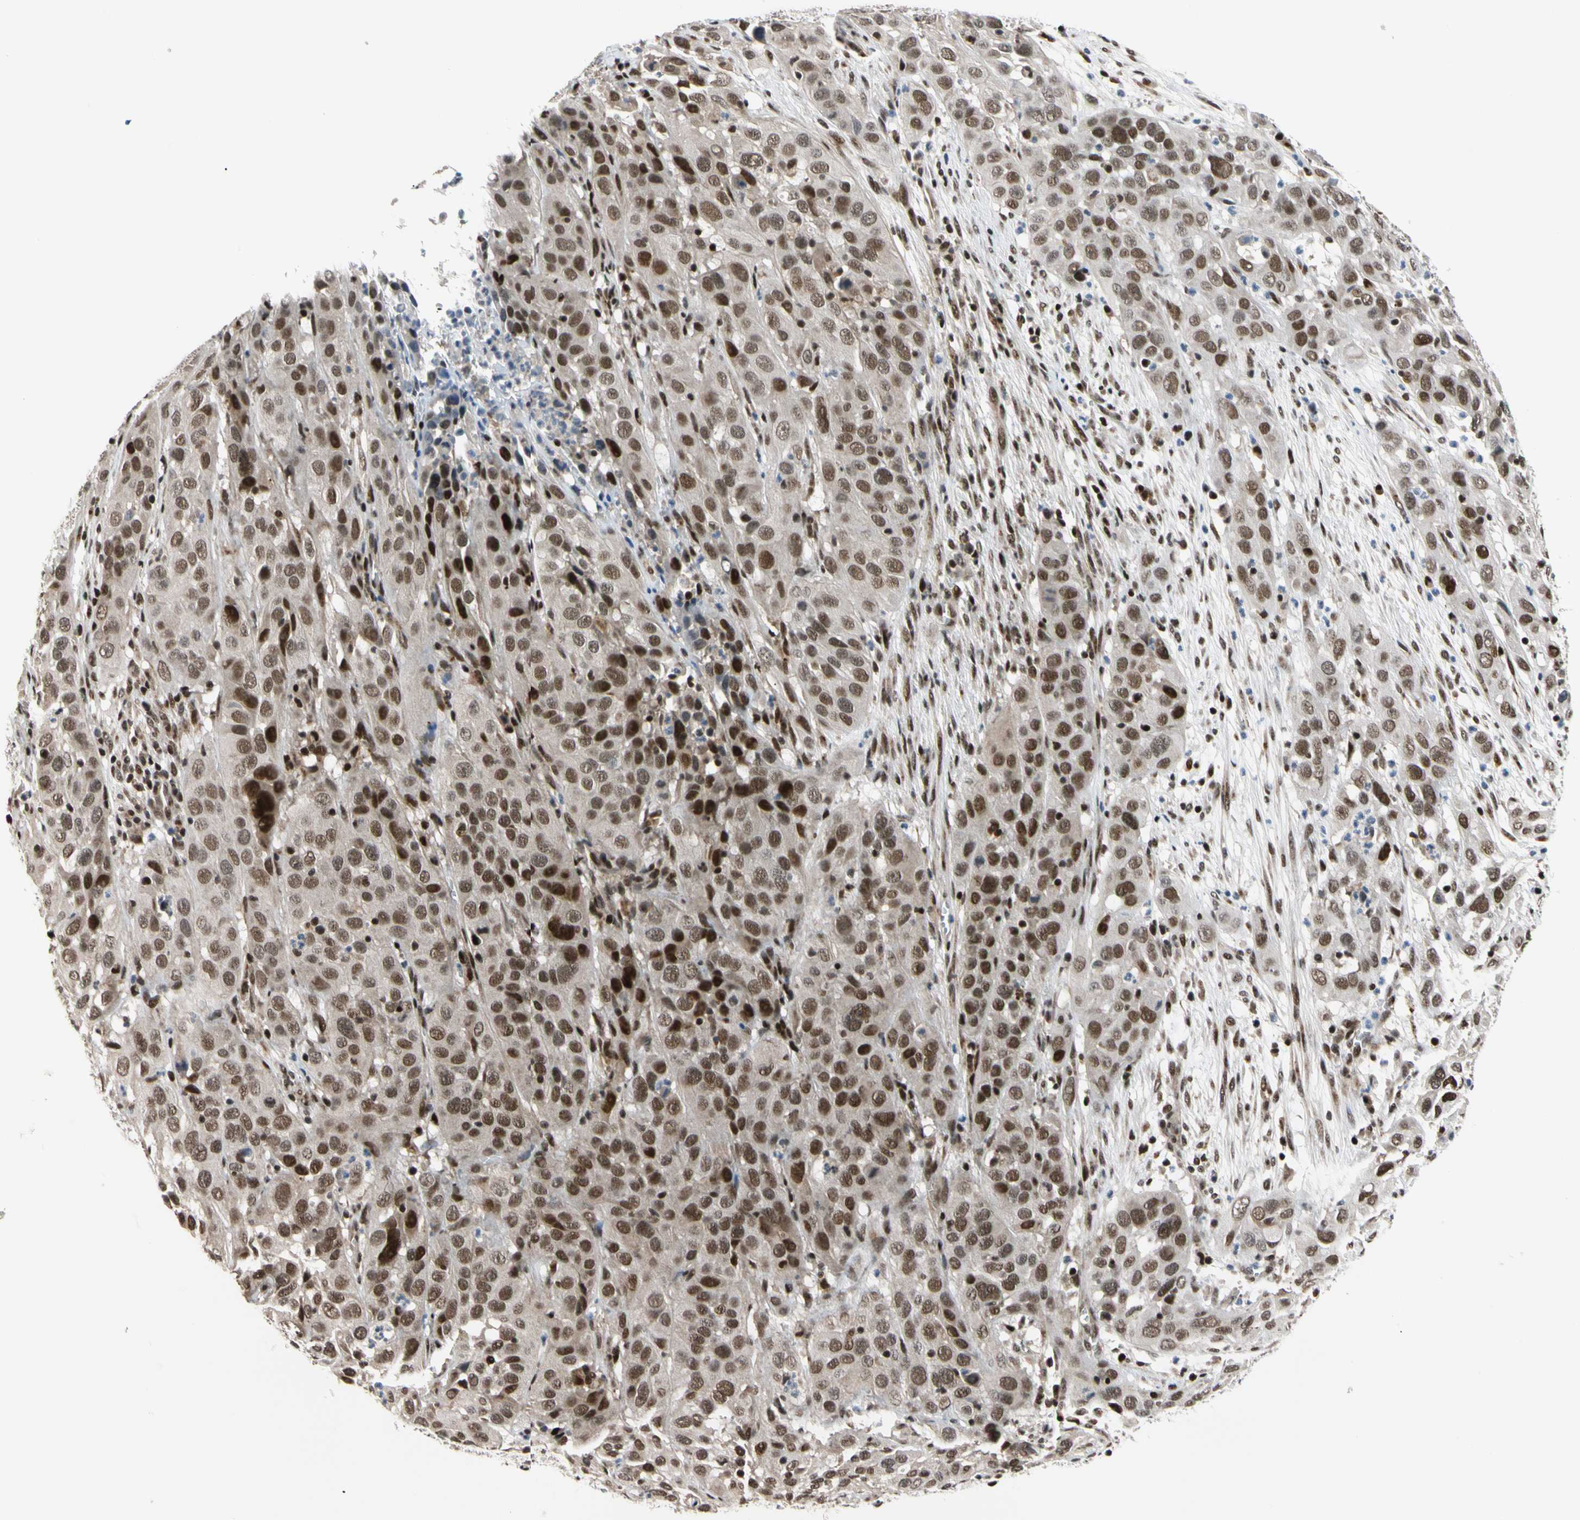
{"staining": {"intensity": "strong", "quantity": ">75%", "location": "nuclear"}, "tissue": "cervical cancer", "cell_type": "Tumor cells", "image_type": "cancer", "snomed": [{"axis": "morphology", "description": "Squamous cell carcinoma, NOS"}, {"axis": "topography", "description": "Cervix"}], "caption": "Immunohistochemistry (IHC) image of neoplastic tissue: human cervical cancer stained using IHC displays high levels of strong protein expression localized specifically in the nuclear of tumor cells, appearing as a nuclear brown color.", "gene": "E2F1", "patient": {"sex": "female", "age": 32}}